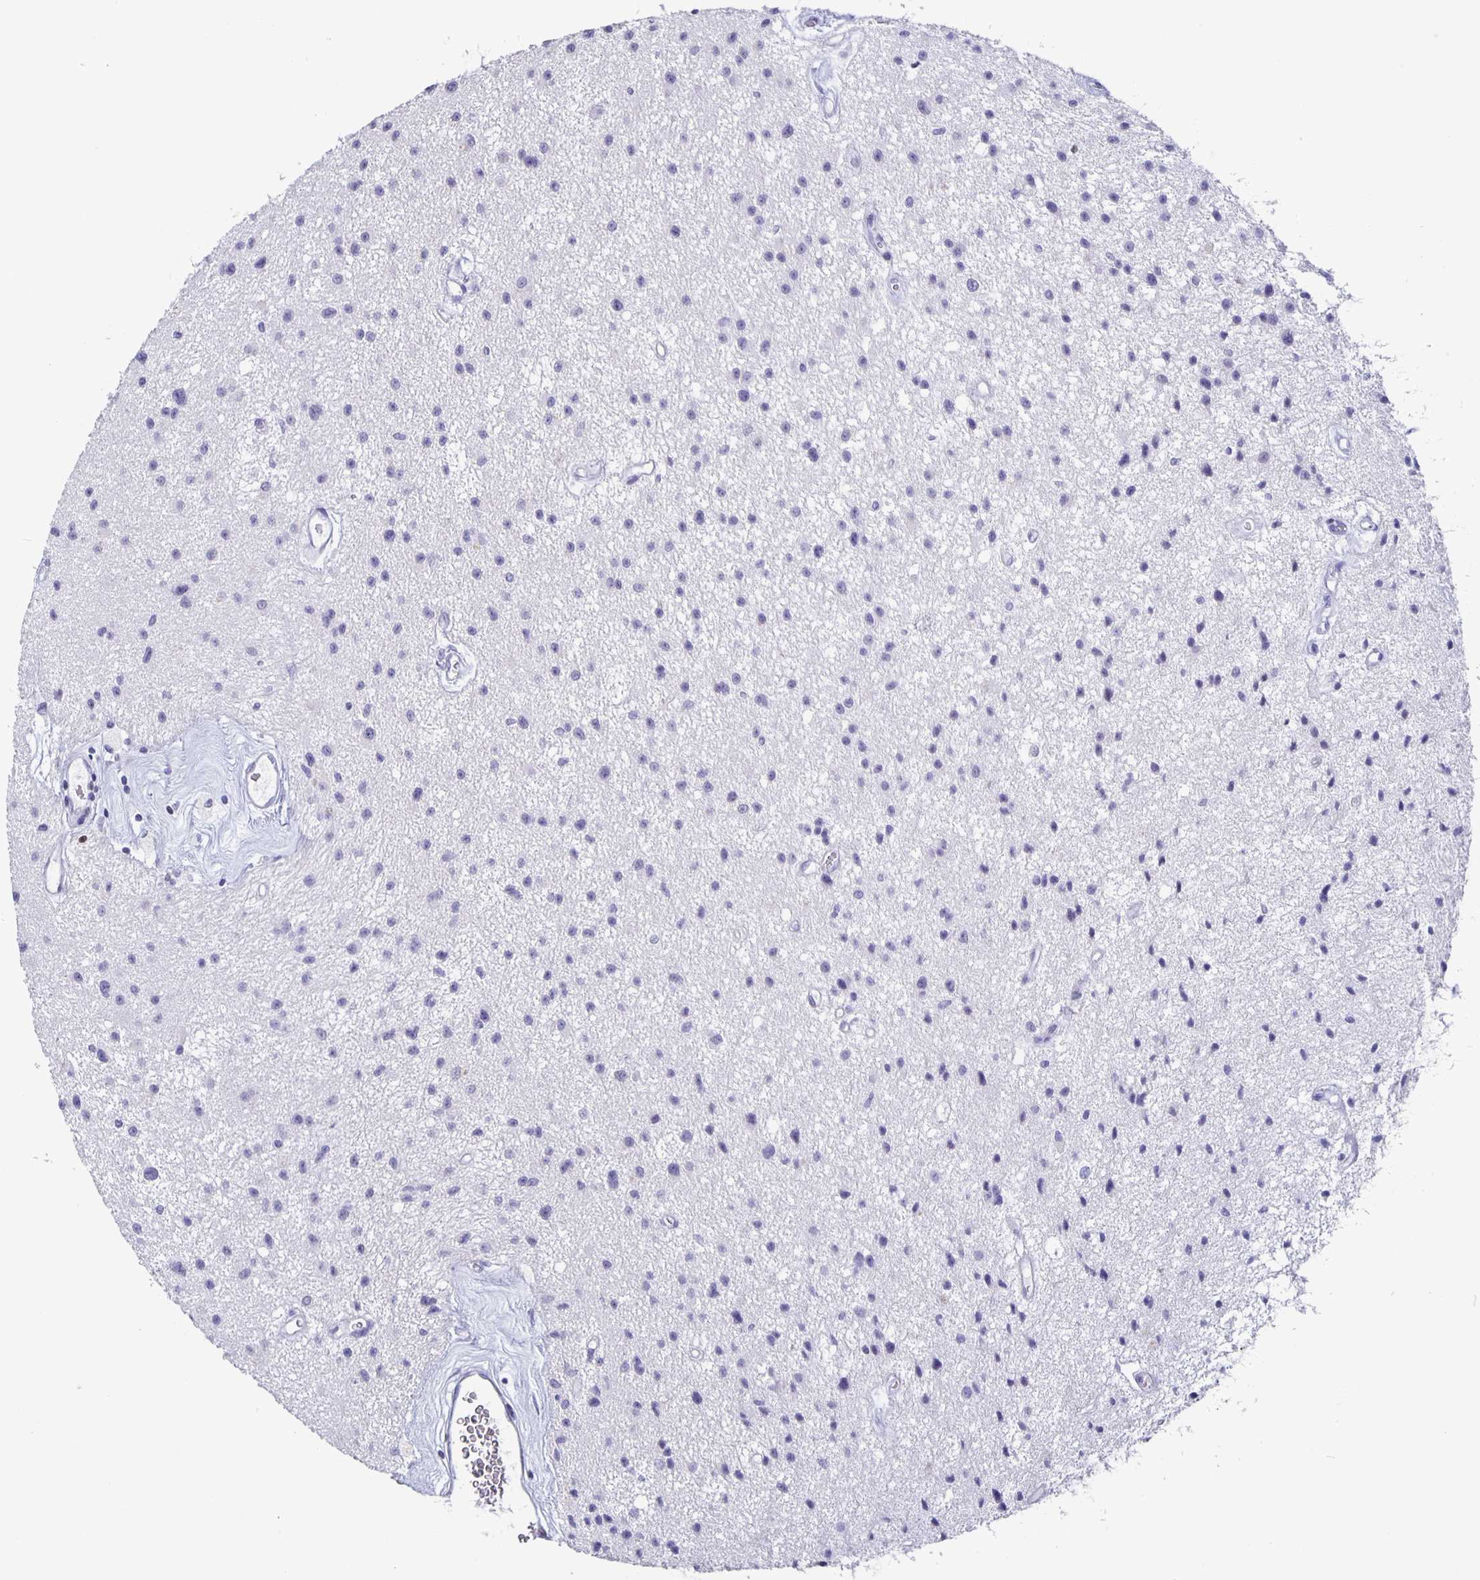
{"staining": {"intensity": "negative", "quantity": "none", "location": "none"}, "tissue": "glioma", "cell_type": "Tumor cells", "image_type": "cancer", "snomed": [{"axis": "morphology", "description": "Glioma, malignant, Low grade"}, {"axis": "topography", "description": "Brain"}], "caption": "The histopathology image displays no significant staining in tumor cells of glioma.", "gene": "SATB2", "patient": {"sex": "male", "age": 43}}